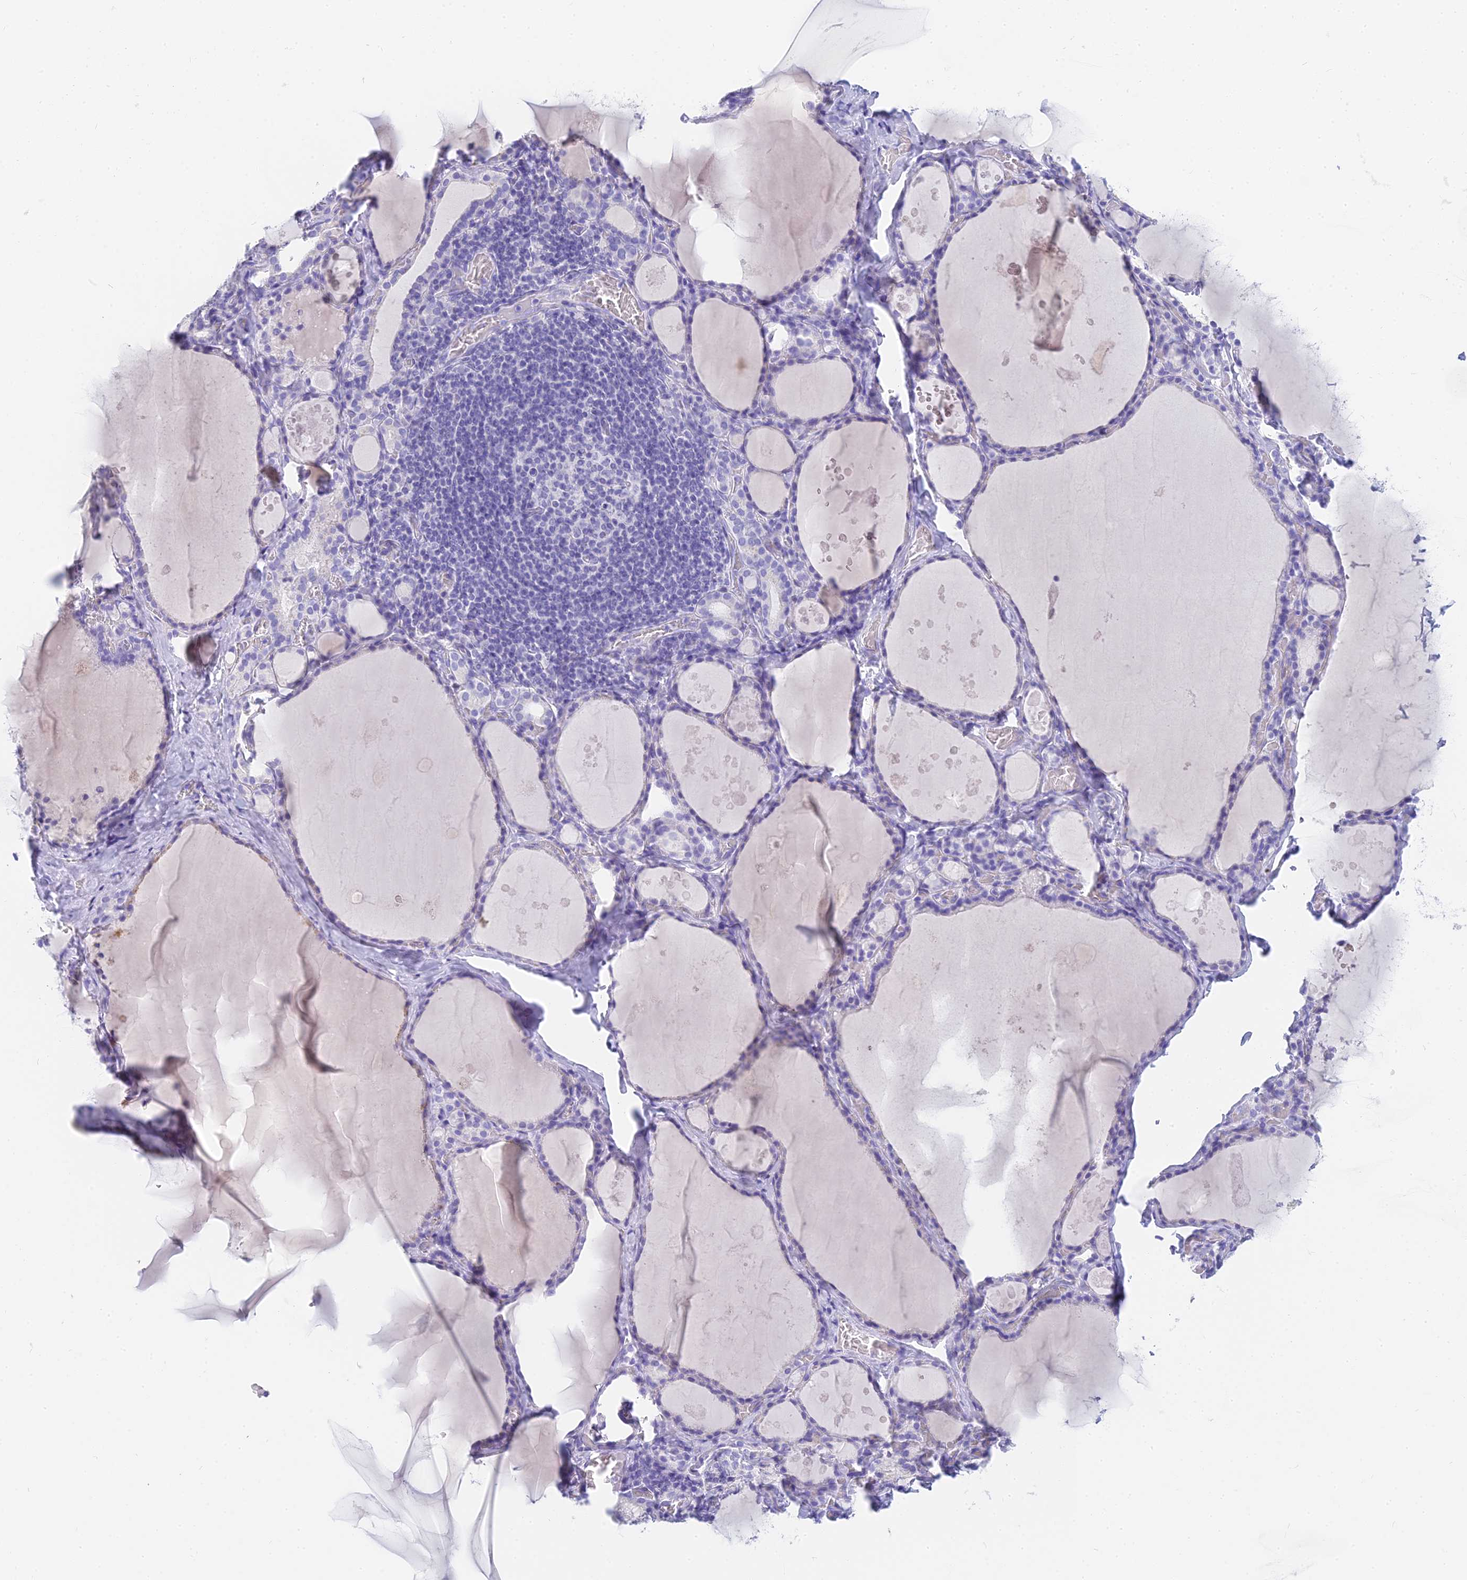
{"staining": {"intensity": "negative", "quantity": "none", "location": "none"}, "tissue": "thyroid gland", "cell_type": "Glandular cells", "image_type": "normal", "snomed": [{"axis": "morphology", "description": "Normal tissue, NOS"}, {"axis": "topography", "description": "Thyroid gland"}], "caption": "Immunohistochemistry (IHC) micrograph of unremarkable thyroid gland: thyroid gland stained with DAB reveals no significant protein expression in glandular cells. (Stains: DAB immunohistochemistry (IHC) with hematoxylin counter stain, Microscopy: brightfield microscopy at high magnification).", "gene": "SLC36A2", "patient": {"sex": "male", "age": 56}}